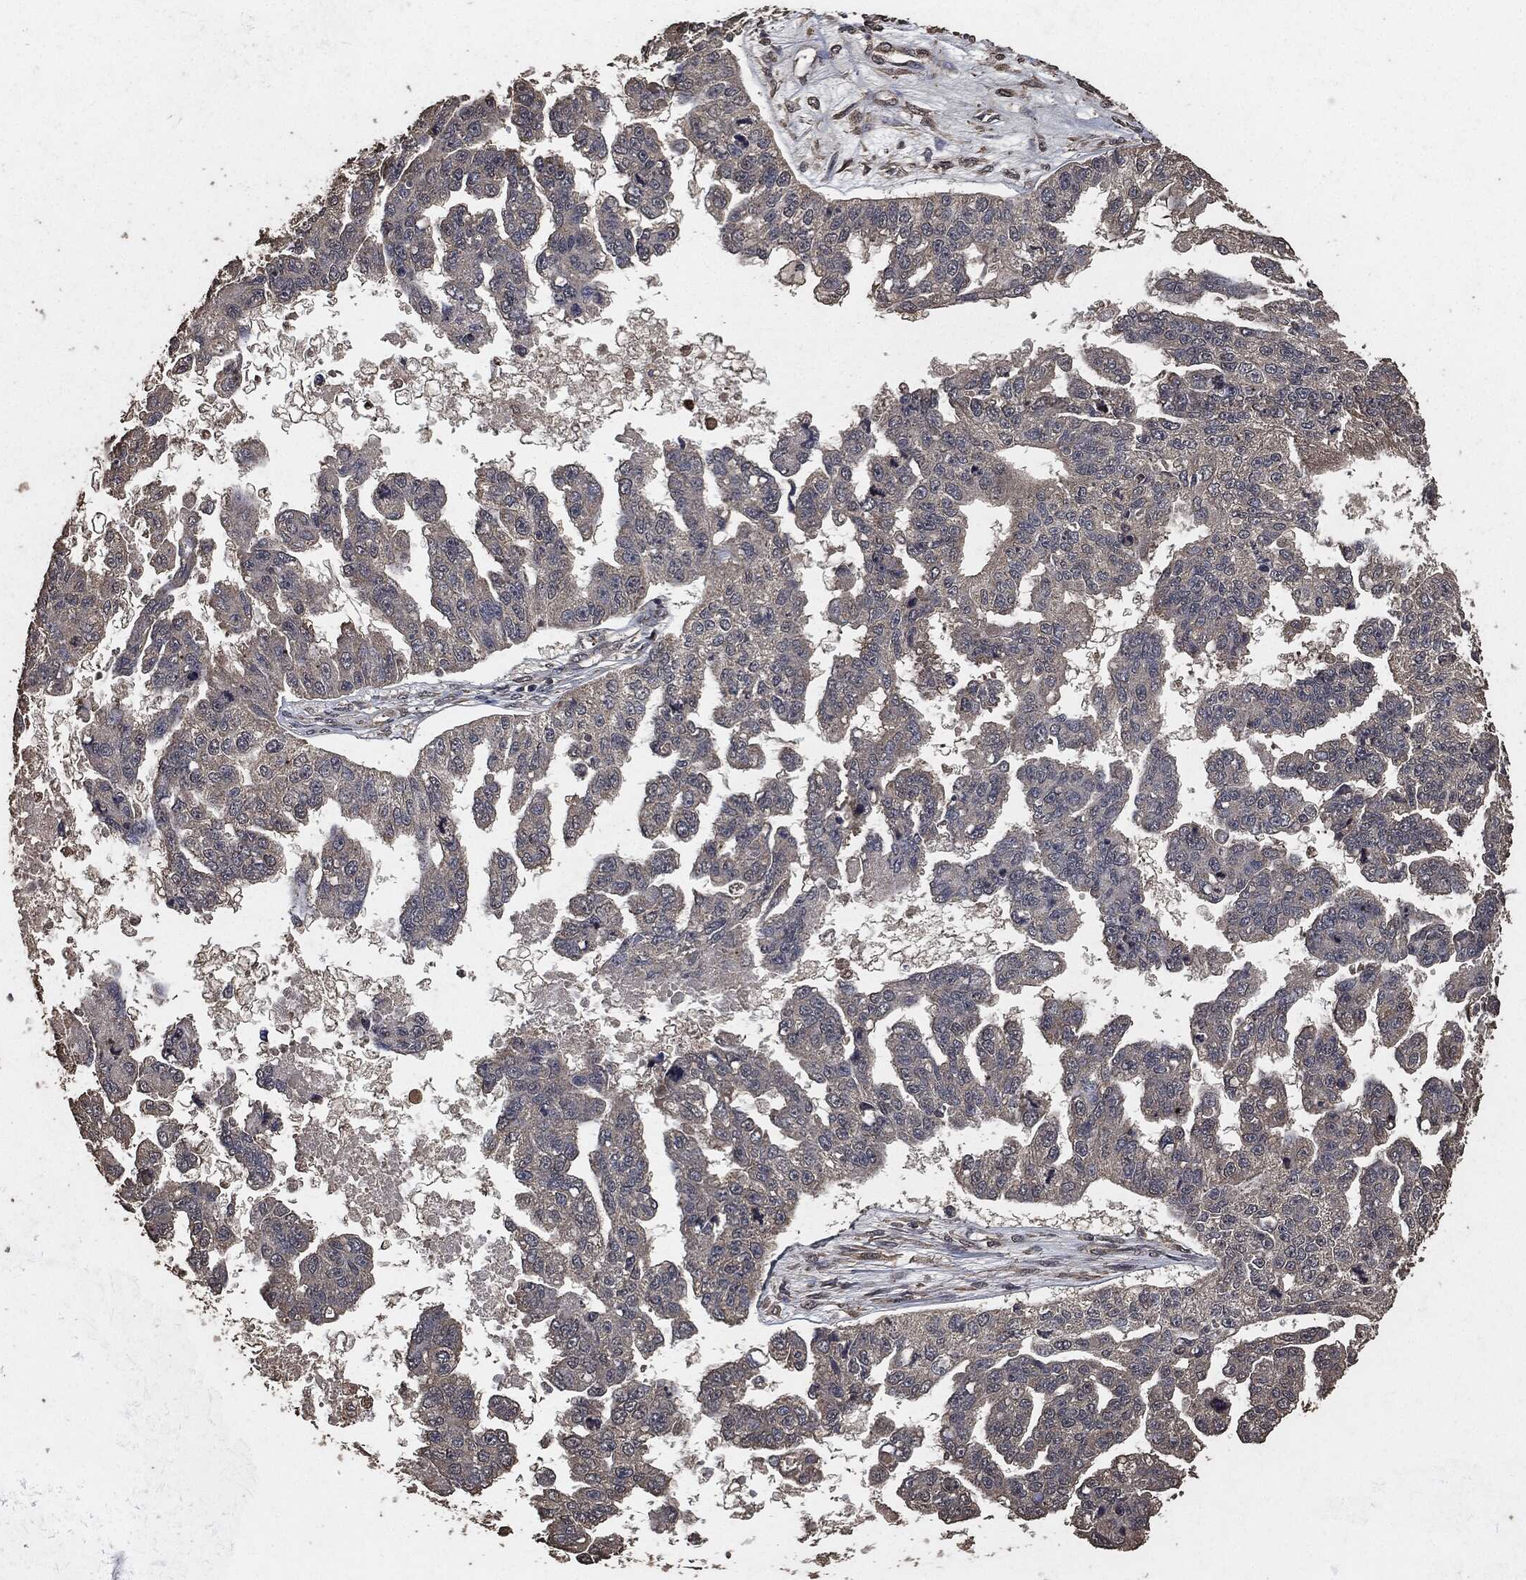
{"staining": {"intensity": "weak", "quantity": "25%-75%", "location": "cytoplasmic/membranous"}, "tissue": "ovarian cancer", "cell_type": "Tumor cells", "image_type": "cancer", "snomed": [{"axis": "morphology", "description": "Cystadenocarcinoma, serous, NOS"}, {"axis": "topography", "description": "Ovary"}], "caption": "Weak cytoplasmic/membranous staining for a protein is seen in approximately 25%-75% of tumor cells of ovarian serous cystadenocarcinoma using immunohistochemistry.", "gene": "AKT1S1", "patient": {"sex": "female", "age": 58}}